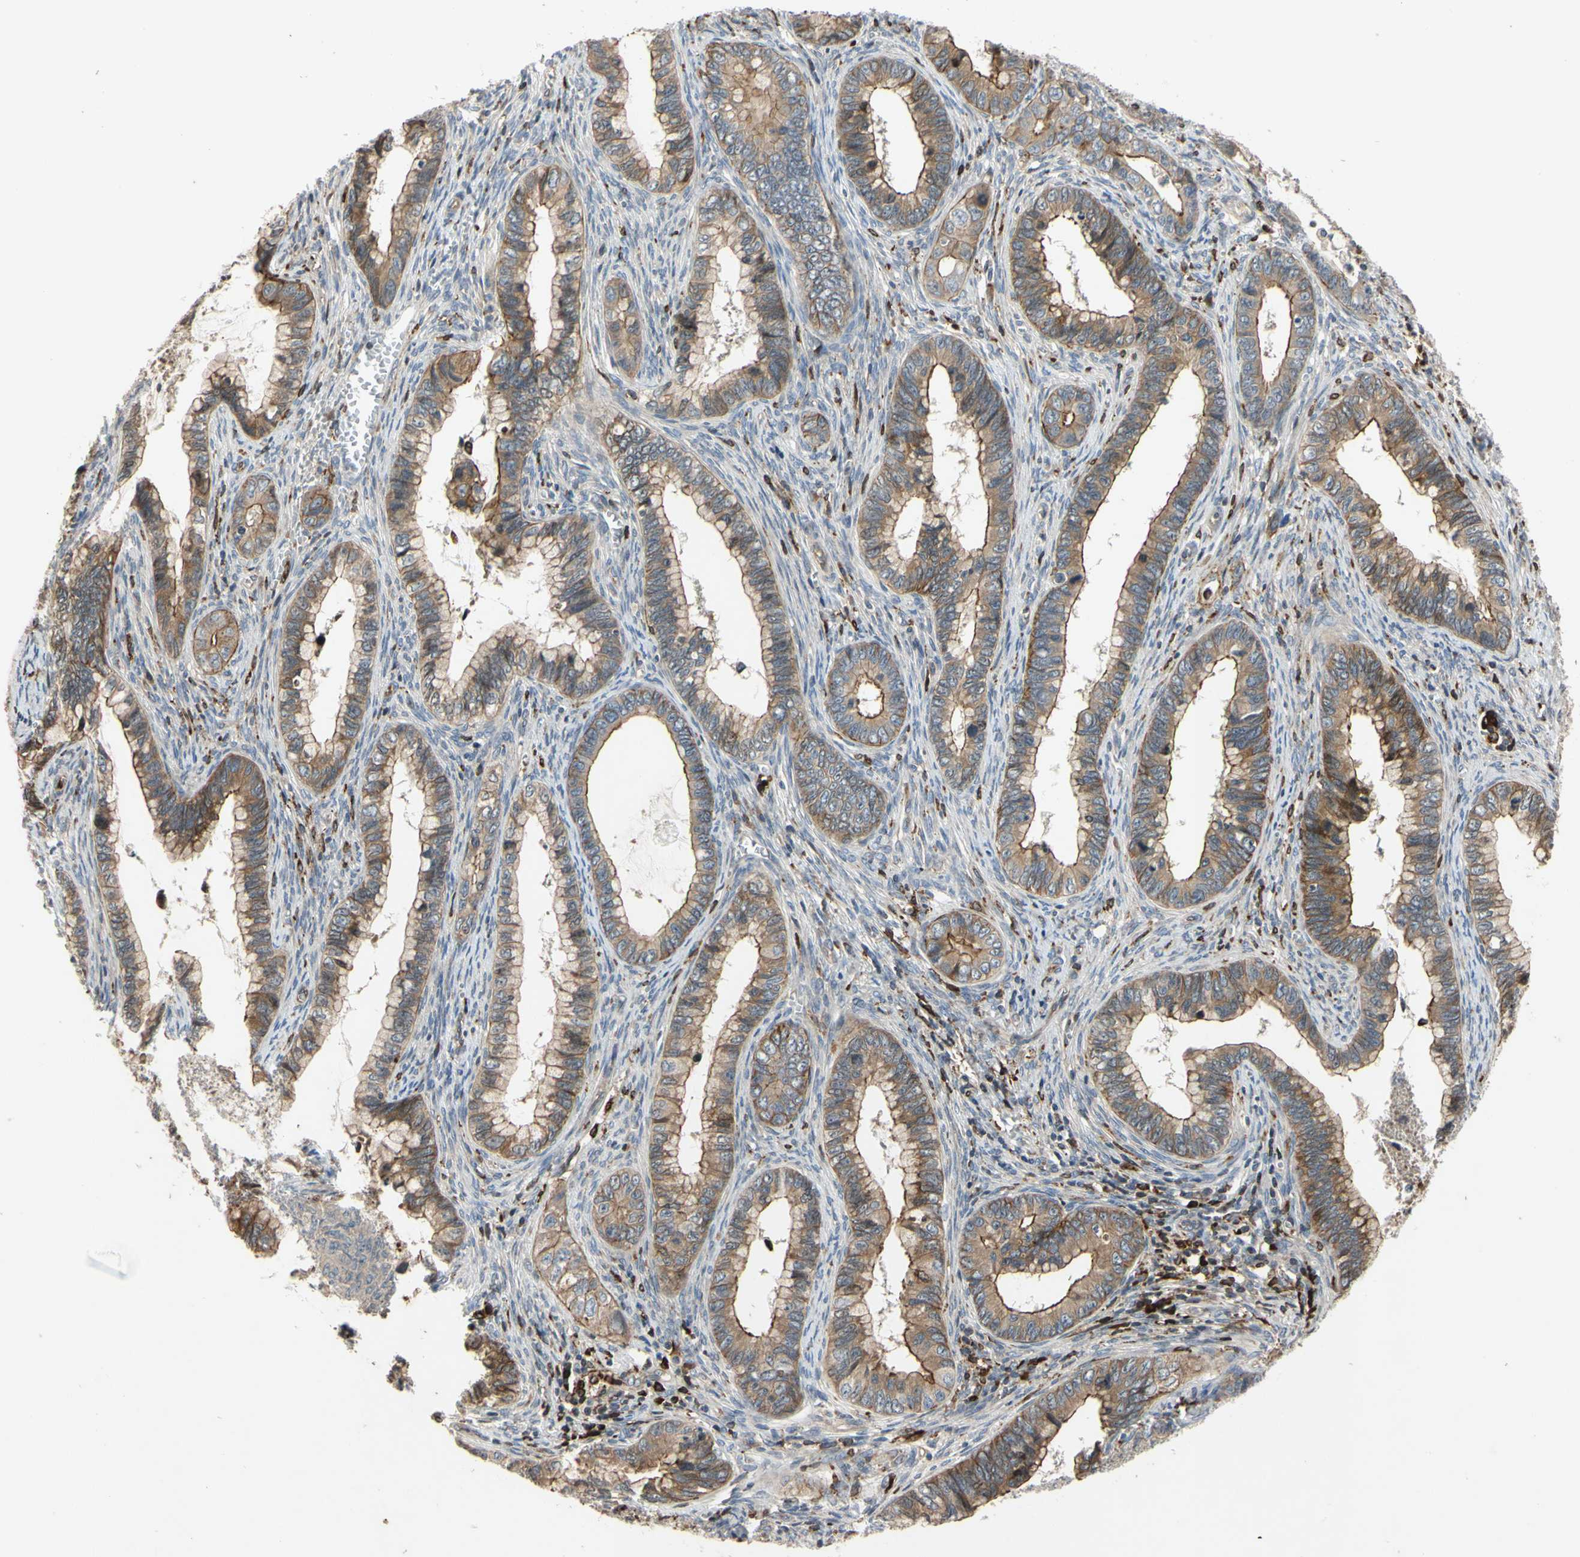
{"staining": {"intensity": "moderate", "quantity": ">75%", "location": "cytoplasmic/membranous"}, "tissue": "cervical cancer", "cell_type": "Tumor cells", "image_type": "cancer", "snomed": [{"axis": "morphology", "description": "Adenocarcinoma, NOS"}, {"axis": "topography", "description": "Cervix"}], "caption": "Immunohistochemical staining of human cervical adenocarcinoma reveals medium levels of moderate cytoplasmic/membranous protein positivity in about >75% of tumor cells. The staining was performed using DAB to visualize the protein expression in brown, while the nuclei were stained in blue with hematoxylin (Magnification: 20x).", "gene": "PLXNA2", "patient": {"sex": "female", "age": 44}}